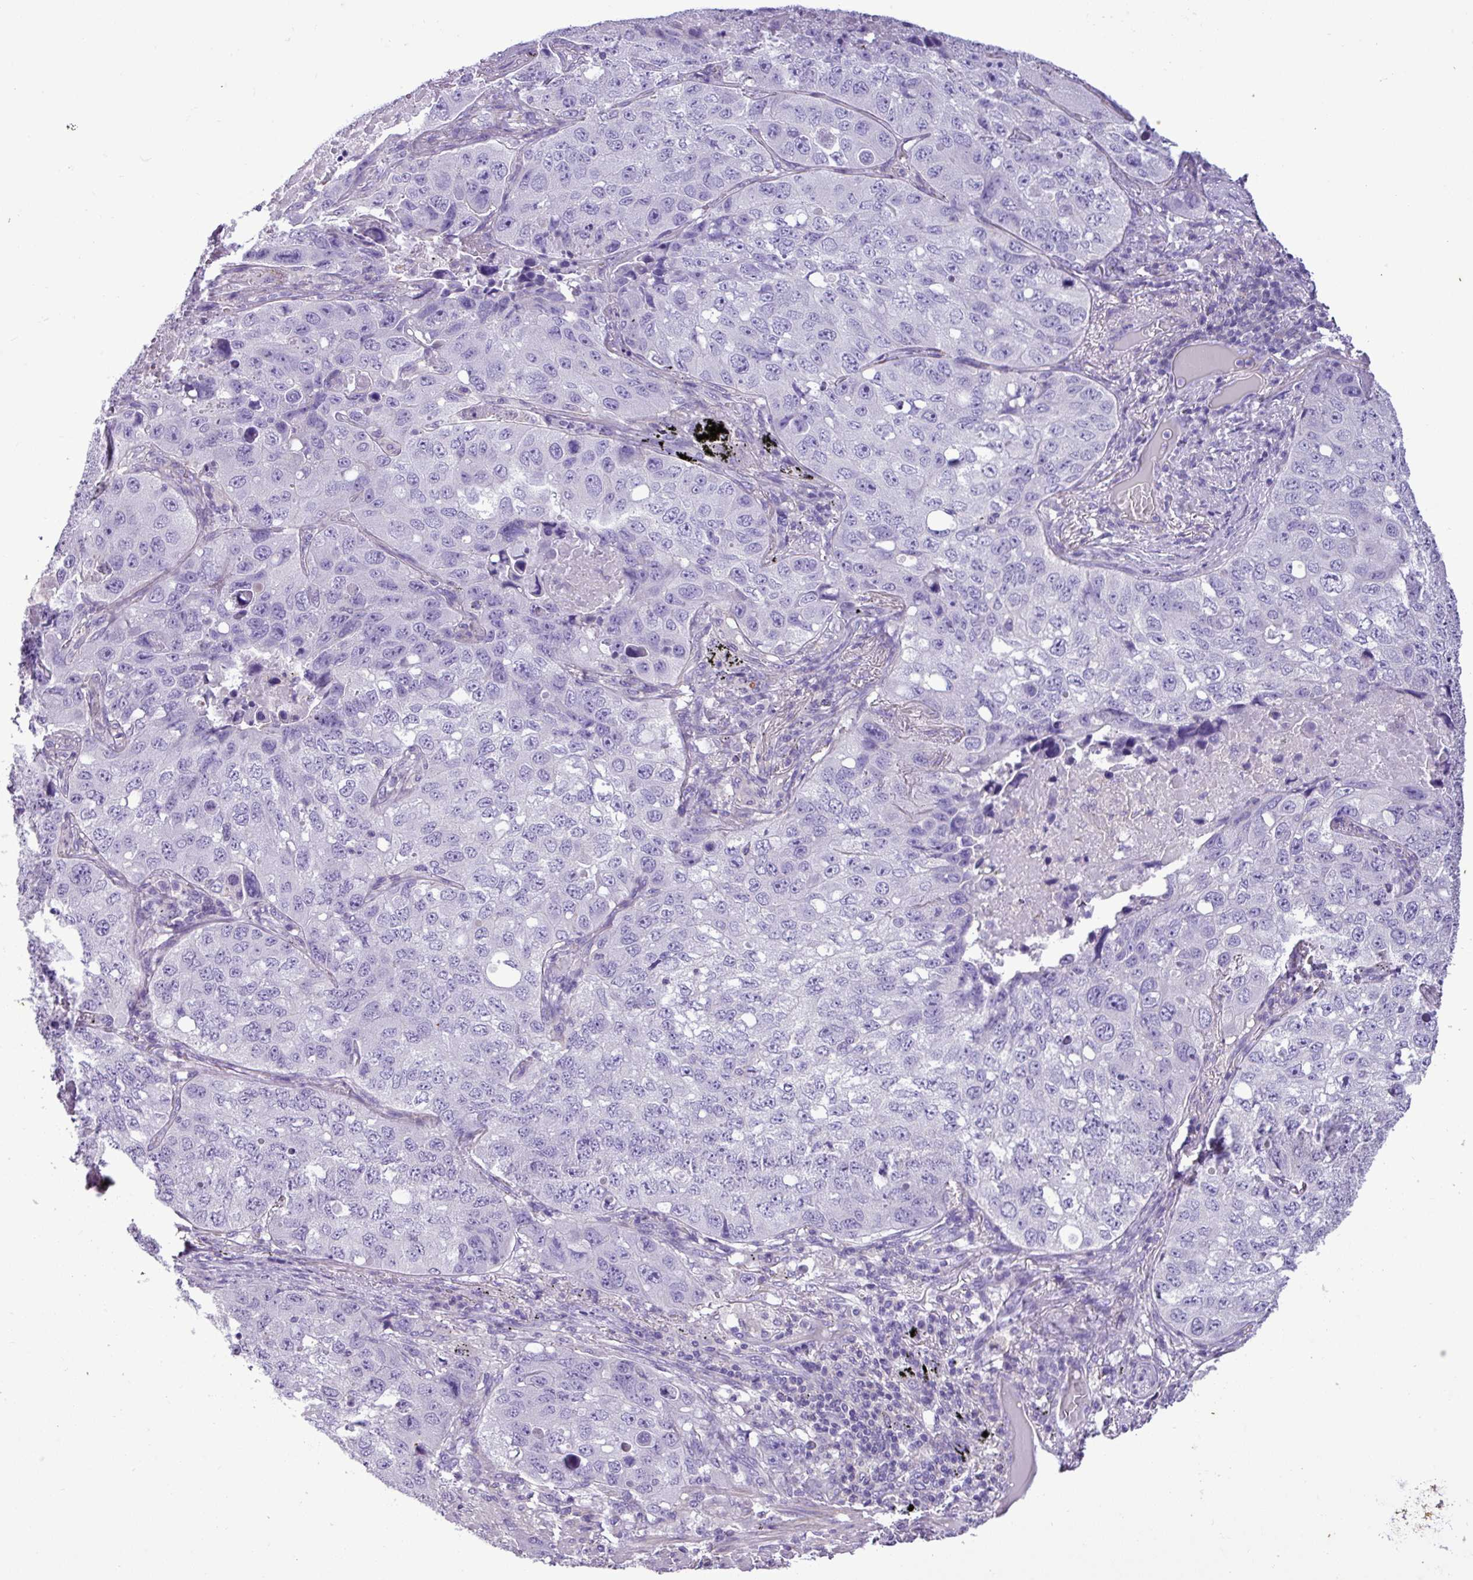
{"staining": {"intensity": "negative", "quantity": "none", "location": "none"}, "tissue": "lung cancer", "cell_type": "Tumor cells", "image_type": "cancer", "snomed": [{"axis": "morphology", "description": "Squamous cell carcinoma, NOS"}, {"axis": "topography", "description": "Lung"}], "caption": "This is a photomicrograph of IHC staining of lung squamous cell carcinoma, which shows no expression in tumor cells.", "gene": "ZNF334", "patient": {"sex": "male", "age": 60}}